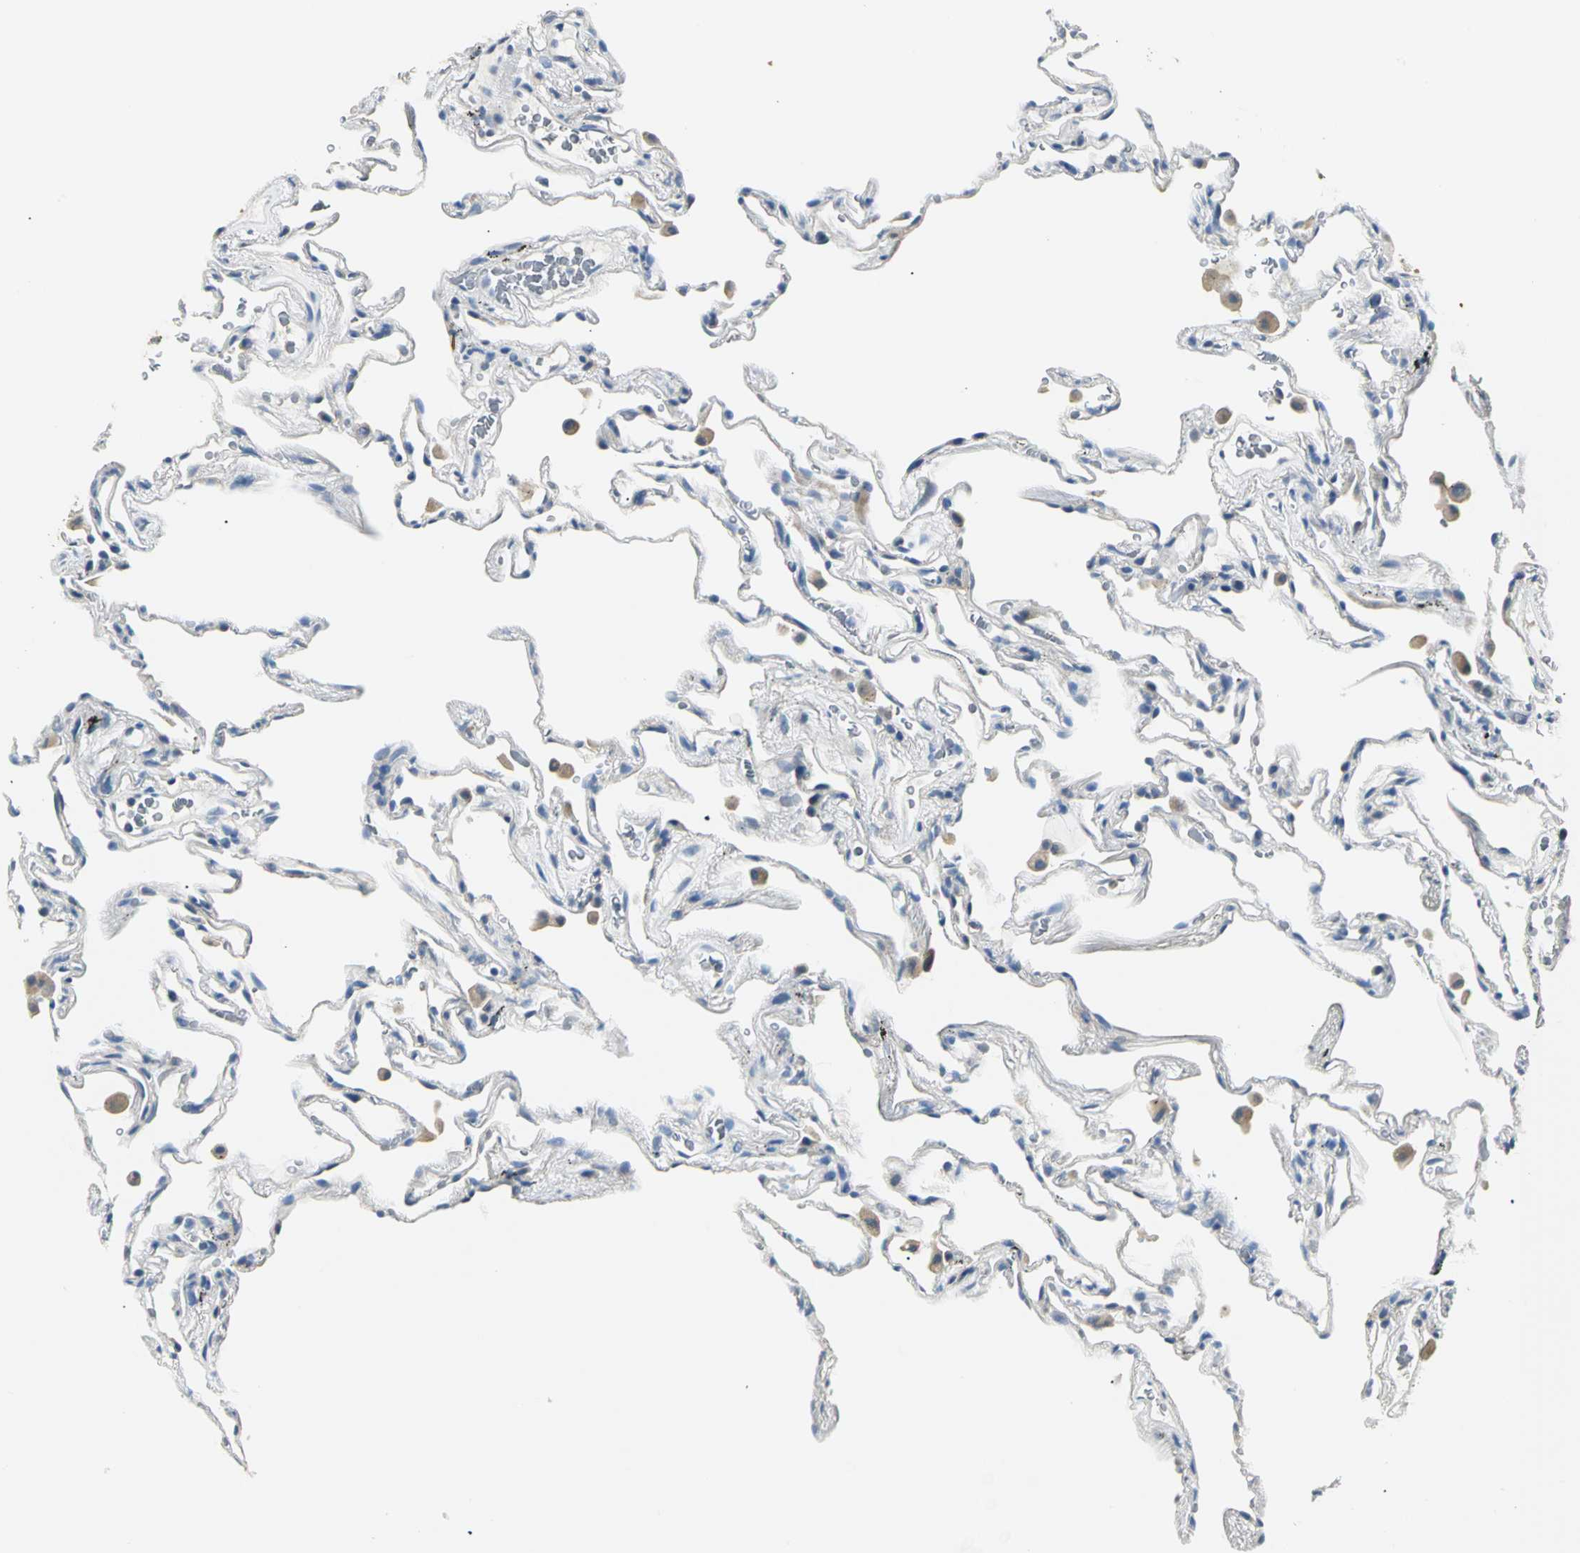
{"staining": {"intensity": "negative", "quantity": "none", "location": "none"}, "tissue": "lung", "cell_type": "Alveolar cells", "image_type": "normal", "snomed": [{"axis": "morphology", "description": "Normal tissue, NOS"}, {"axis": "morphology", "description": "Inflammation, NOS"}, {"axis": "topography", "description": "Lung"}], "caption": "IHC image of benign lung: human lung stained with DAB (3,3'-diaminobenzidine) exhibits no significant protein expression in alveolar cells.", "gene": "B3GNT2", "patient": {"sex": "male", "age": 69}}